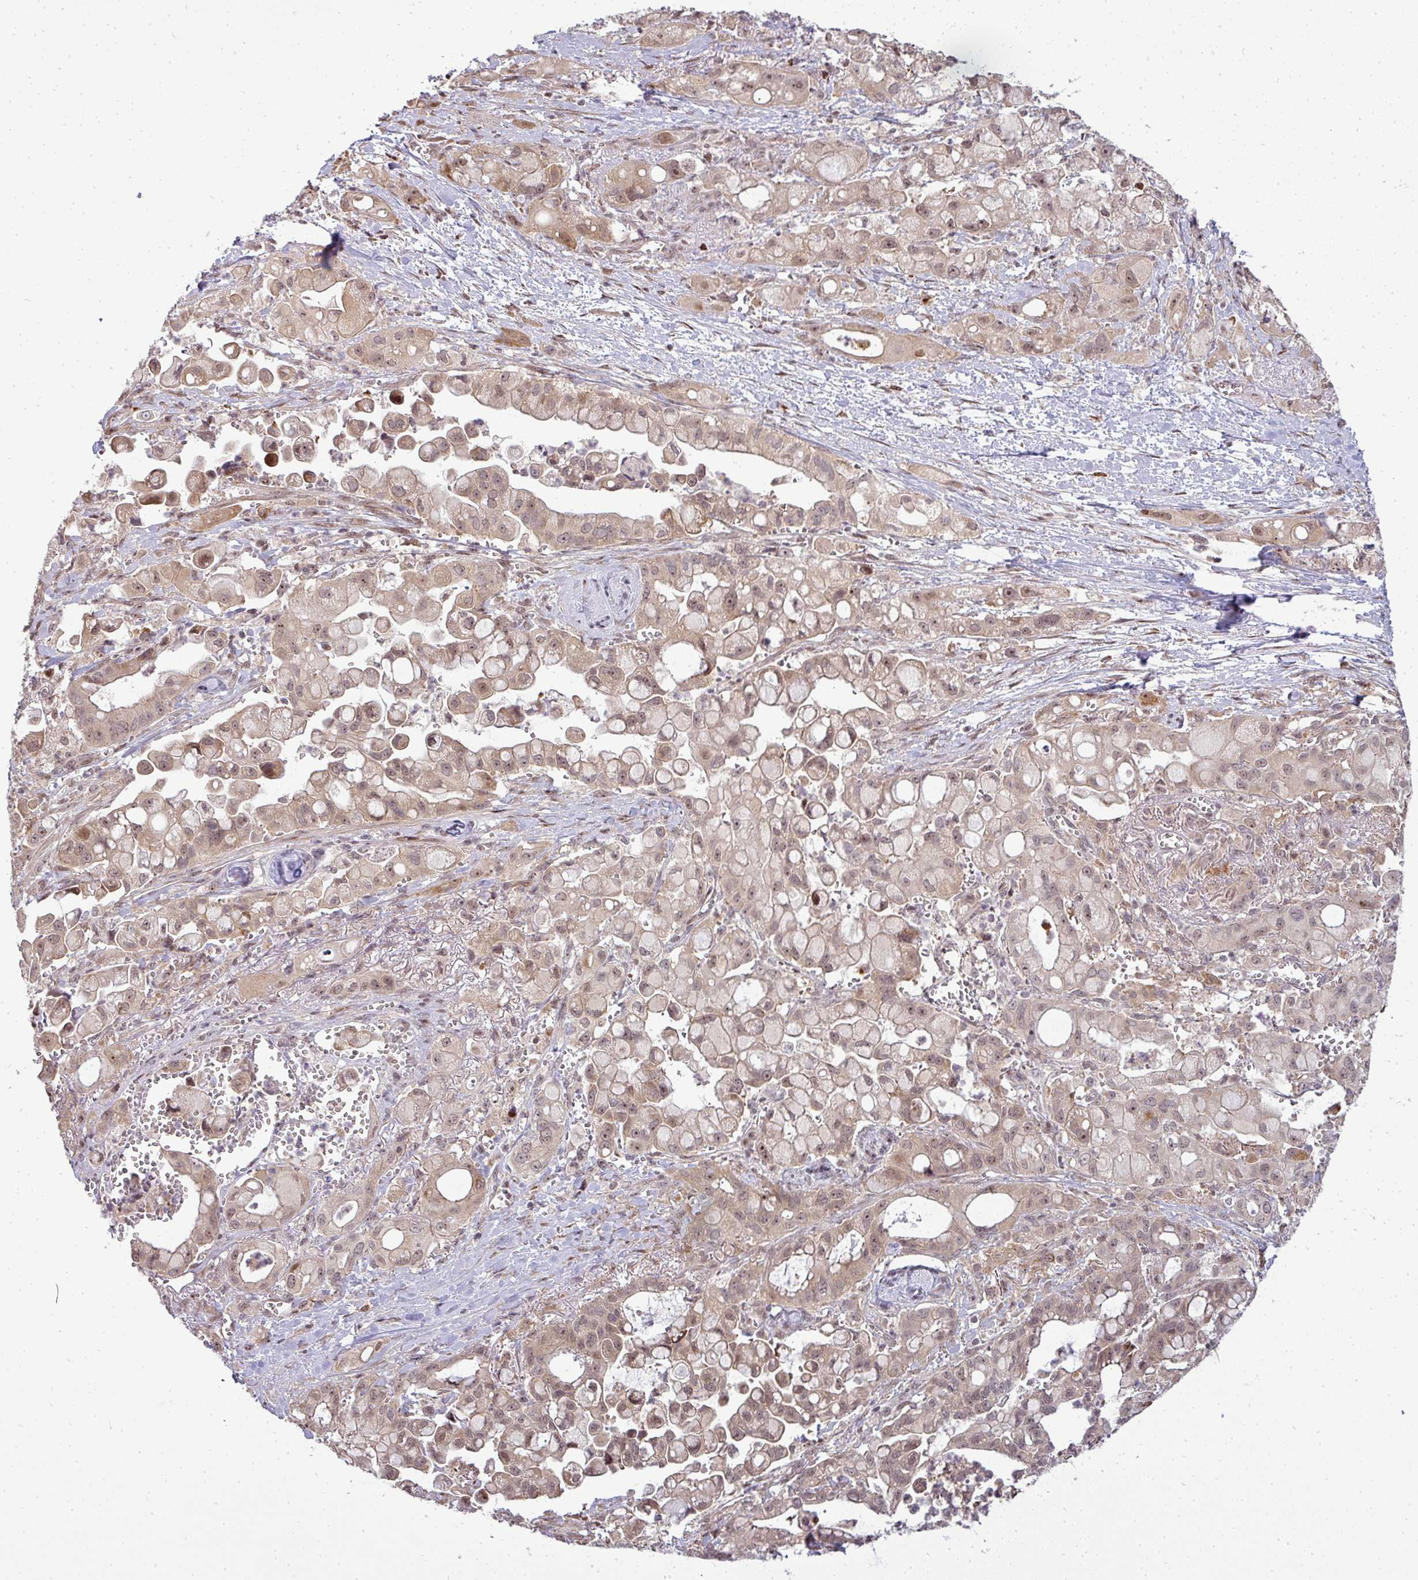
{"staining": {"intensity": "weak", "quantity": ">75%", "location": "cytoplasmic/membranous,nuclear"}, "tissue": "pancreatic cancer", "cell_type": "Tumor cells", "image_type": "cancer", "snomed": [{"axis": "morphology", "description": "Adenocarcinoma, NOS"}, {"axis": "topography", "description": "Pancreas"}], "caption": "Pancreatic cancer was stained to show a protein in brown. There is low levels of weak cytoplasmic/membranous and nuclear positivity in about >75% of tumor cells. The protein of interest is shown in brown color, while the nuclei are stained blue.", "gene": "PATZ1", "patient": {"sex": "male", "age": 68}}